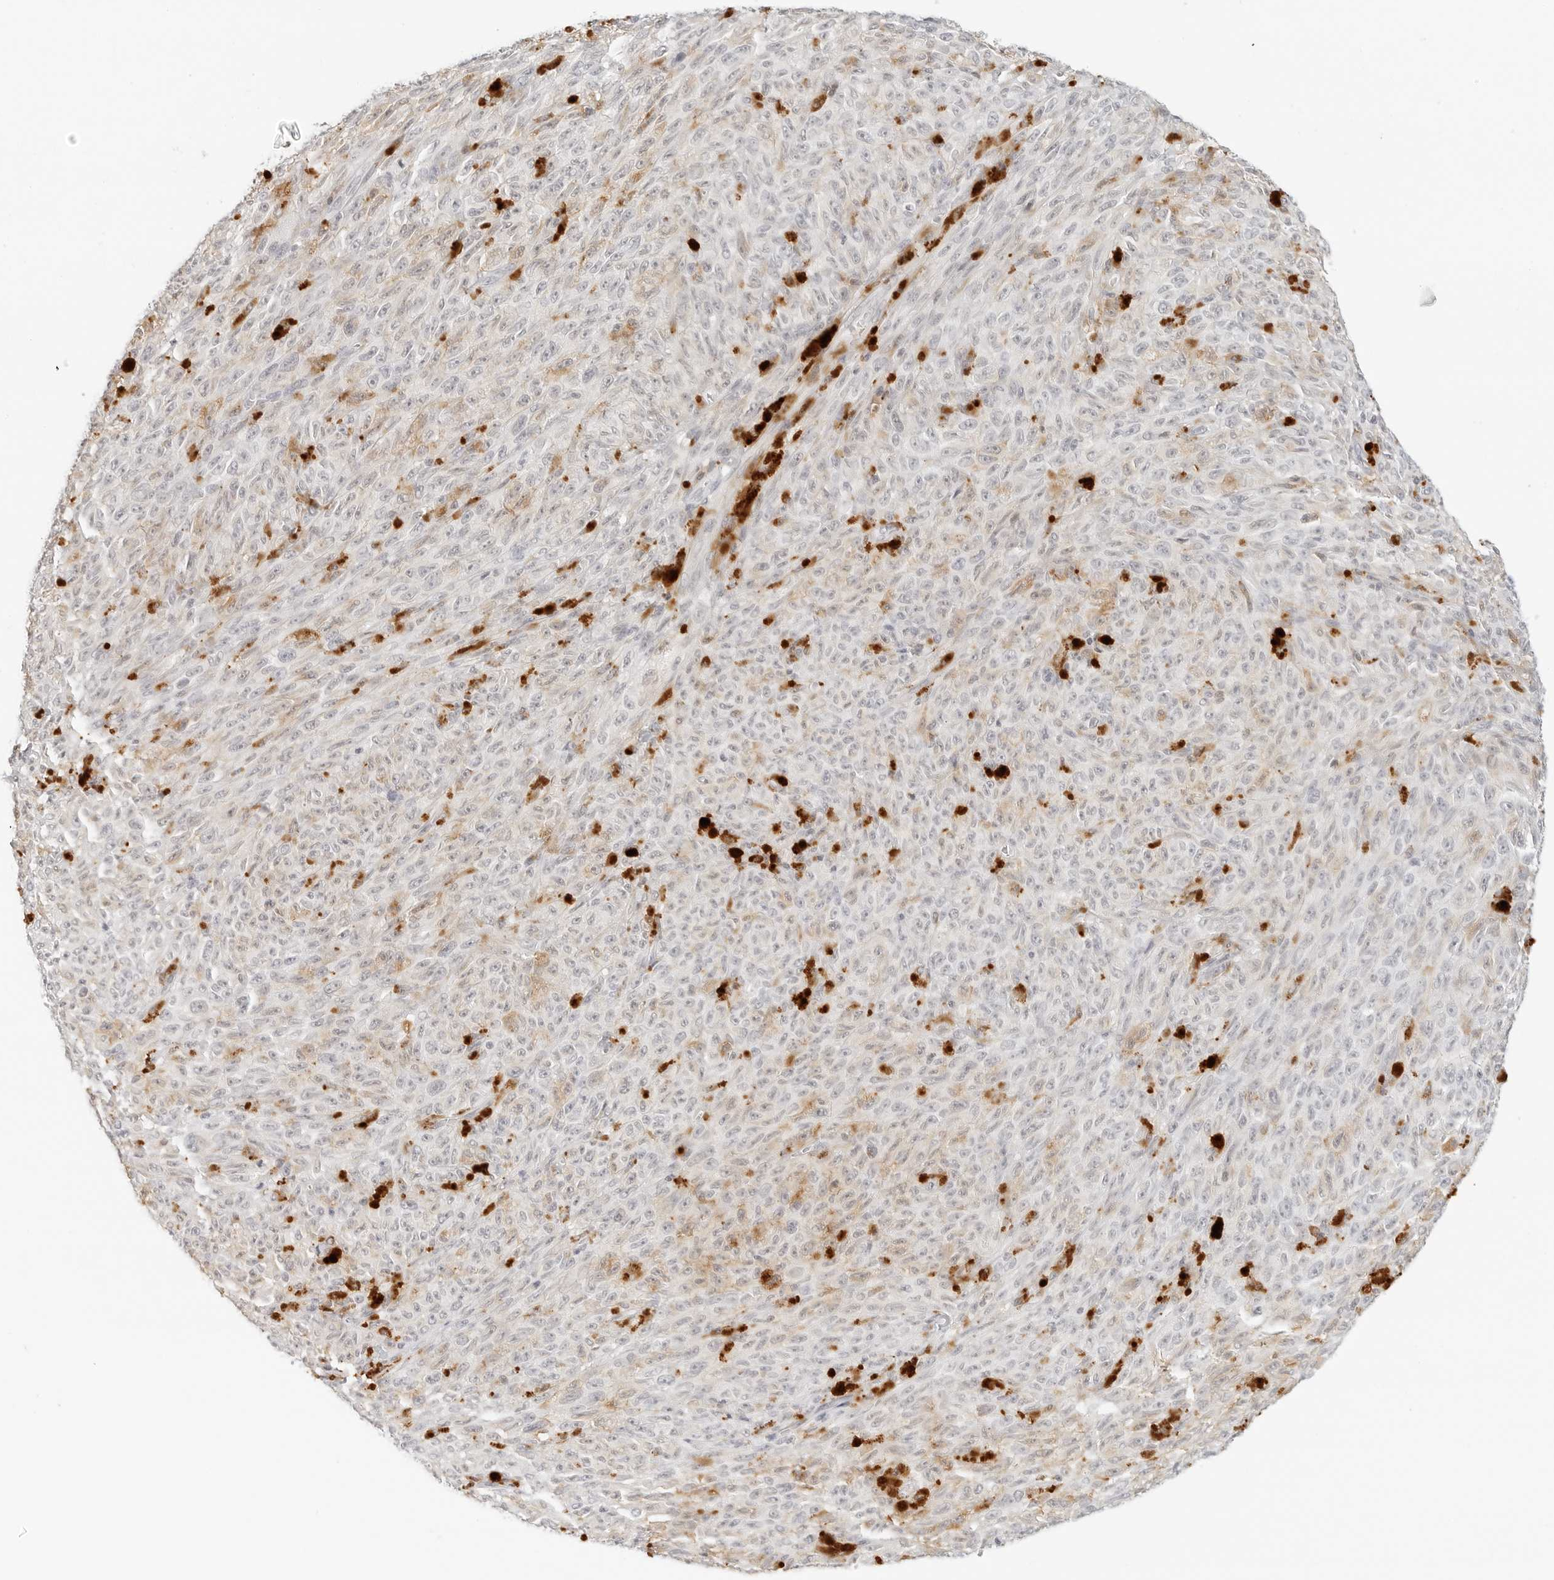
{"staining": {"intensity": "negative", "quantity": "none", "location": "none"}, "tissue": "melanoma", "cell_type": "Tumor cells", "image_type": "cancer", "snomed": [{"axis": "morphology", "description": "Malignant melanoma, NOS"}, {"axis": "topography", "description": "Skin"}], "caption": "This is an IHC histopathology image of malignant melanoma. There is no expression in tumor cells.", "gene": "NEO1", "patient": {"sex": "female", "age": 82}}